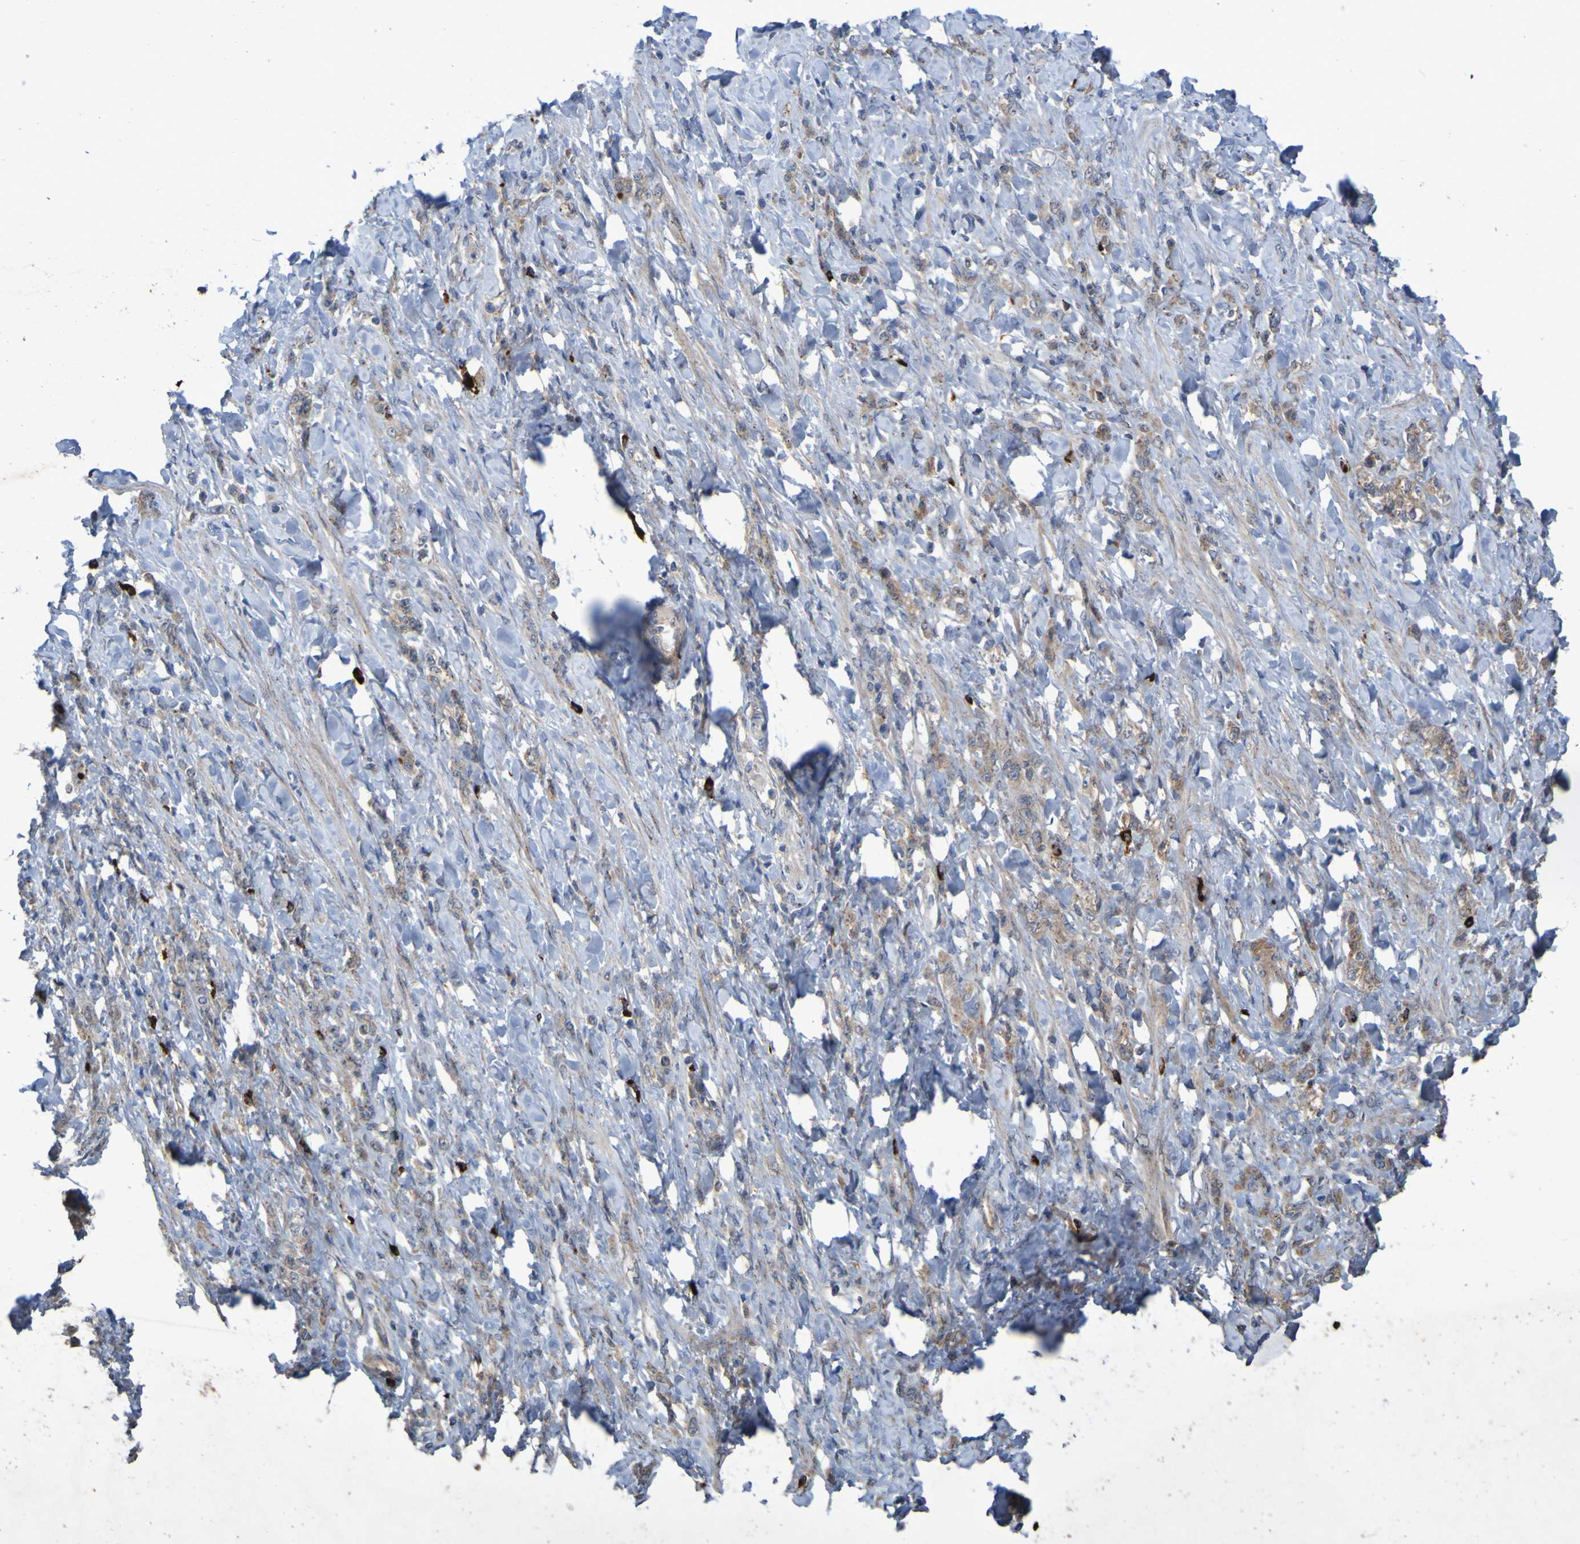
{"staining": {"intensity": "weak", "quantity": ">75%", "location": "cytoplasmic/membranous"}, "tissue": "stomach cancer", "cell_type": "Tumor cells", "image_type": "cancer", "snomed": [{"axis": "morphology", "description": "Adenocarcinoma, NOS"}, {"axis": "topography", "description": "Stomach"}], "caption": "This photomicrograph exhibits immunohistochemistry staining of stomach cancer (adenocarcinoma), with low weak cytoplasmic/membranous staining in about >75% of tumor cells.", "gene": "ANGPT4", "patient": {"sex": "male", "age": 82}}